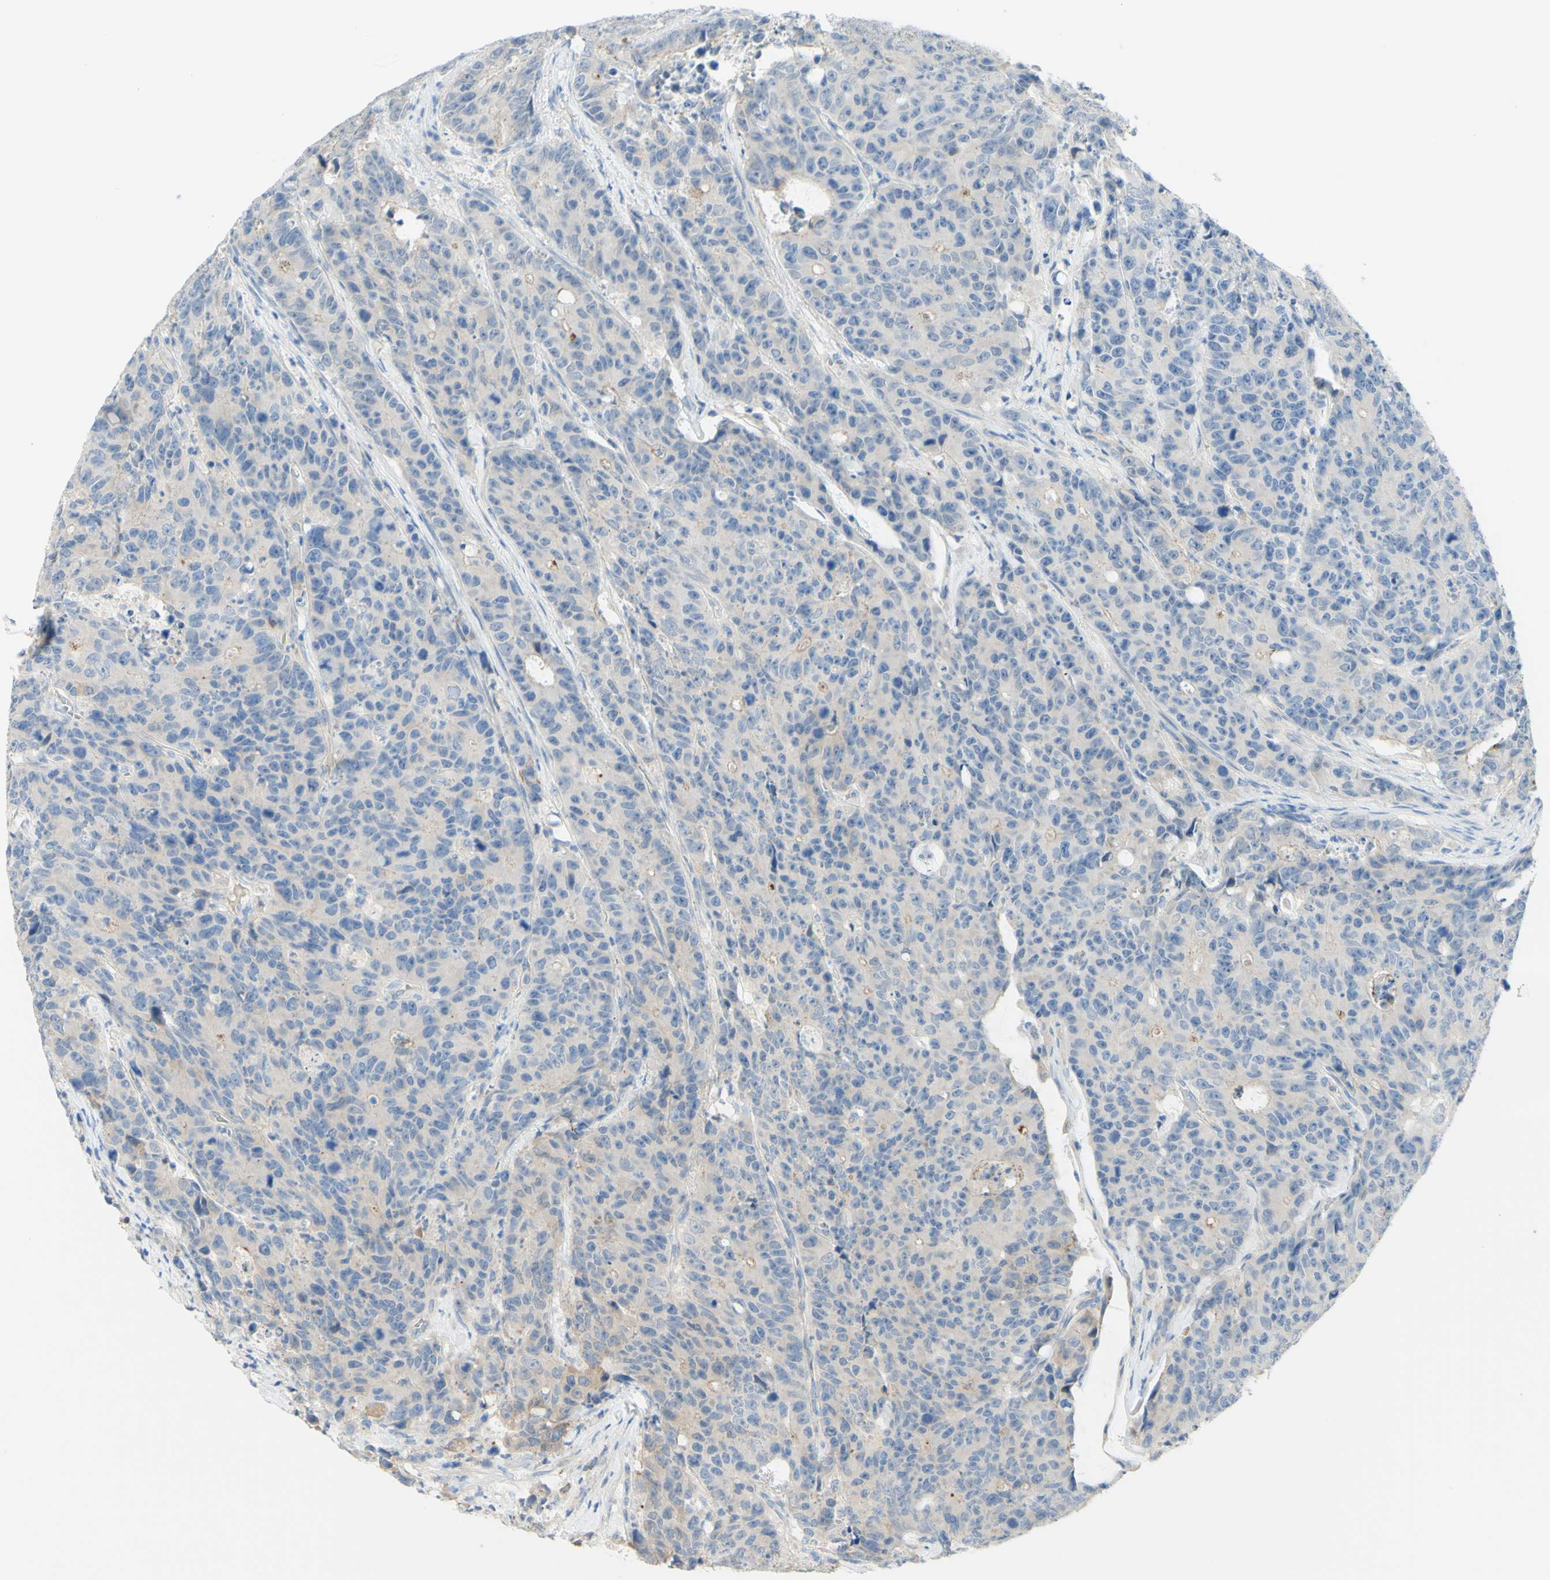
{"staining": {"intensity": "negative", "quantity": "none", "location": "none"}, "tissue": "colorectal cancer", "cell_type": "Tumor cells", "image_type": "cancer", "snomed": [{"axis": "morphology", "description": "Adenocarcinoma, NOS"}, {"axis": "topography", "description": "Colon"}], "caption": "This is an immunohistochemistry image of human colorectal adenocarcinoma. There is no expression in tumor cells.", "gene": "MTM1", "patient": {"sex": "female", "age": 86}}